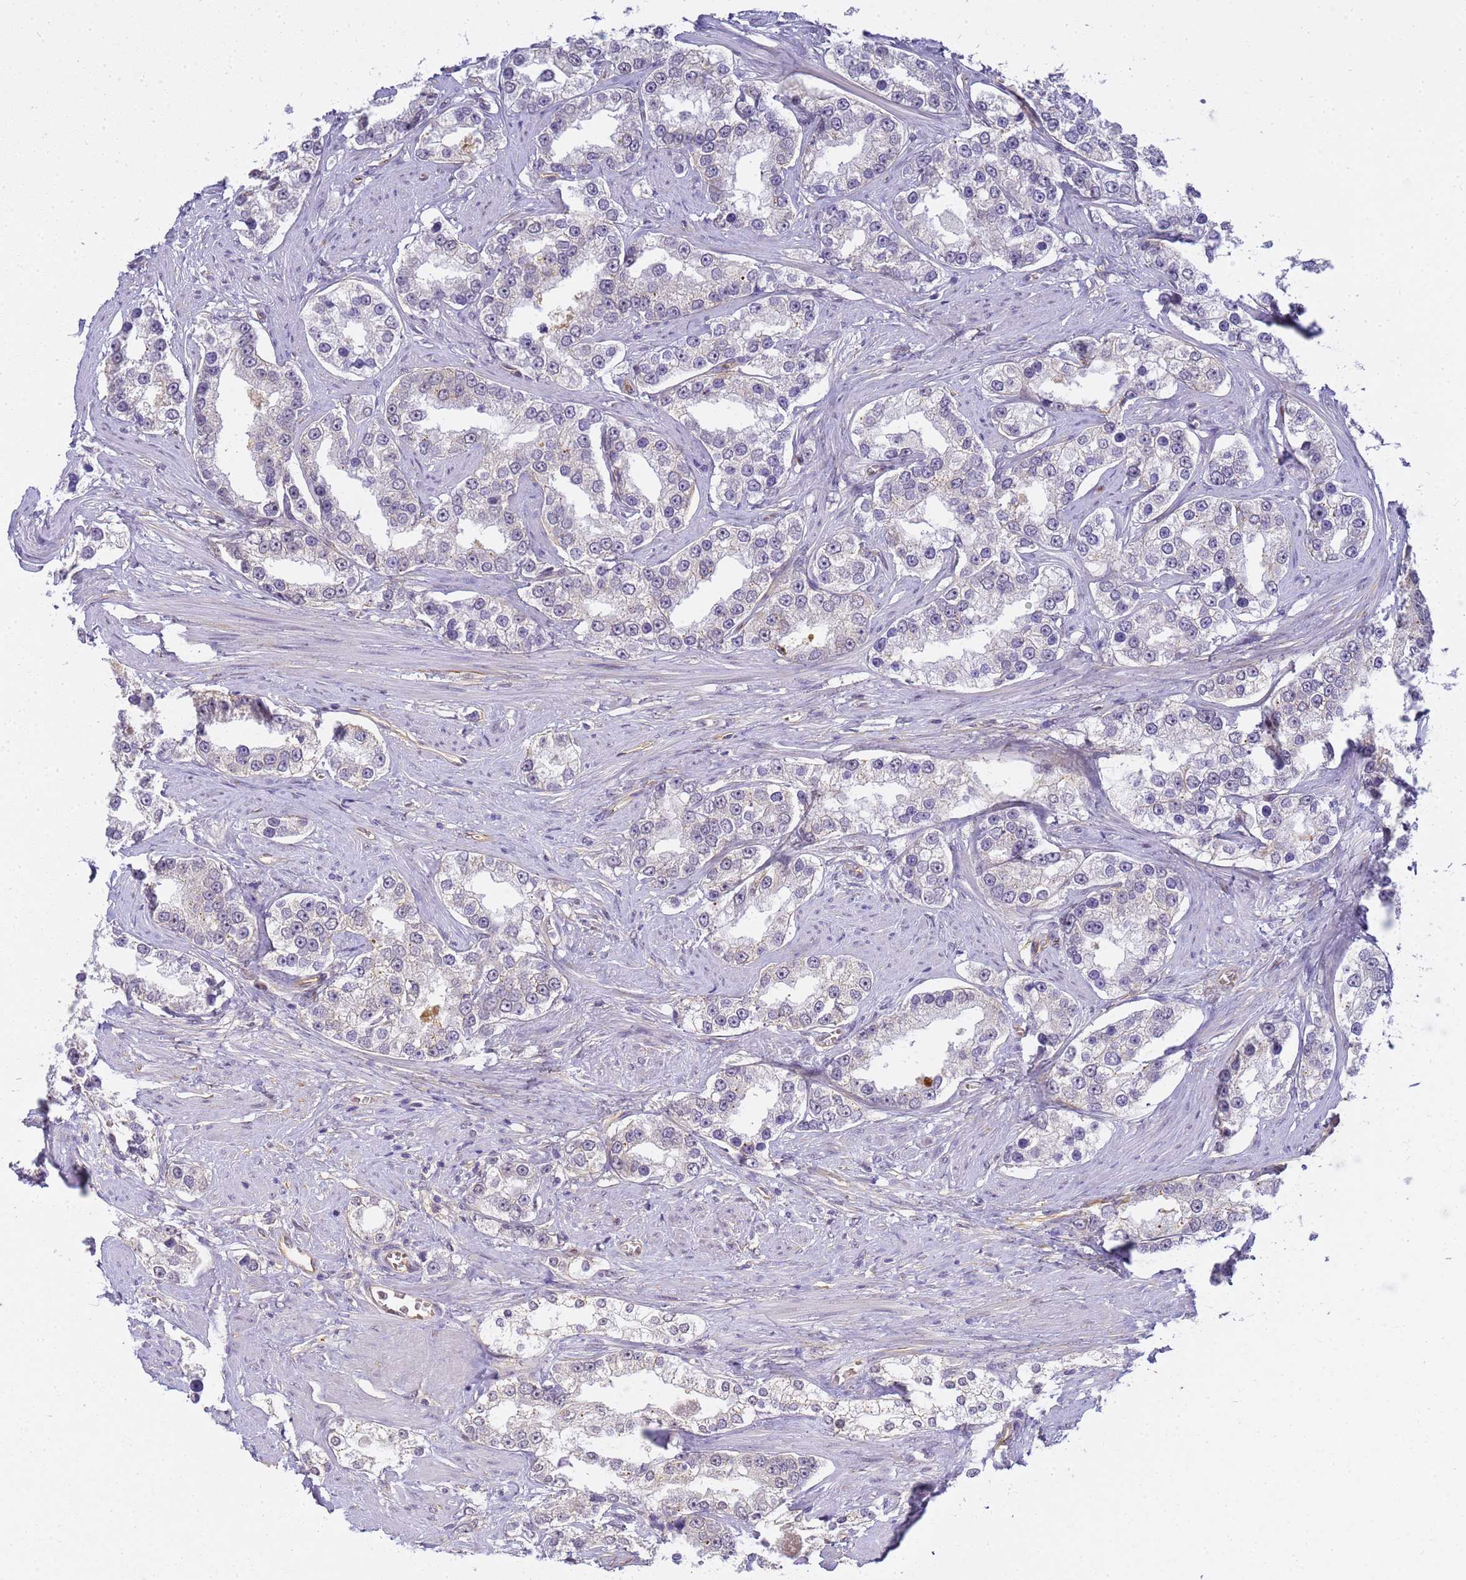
{"staining": {"intensity": "weak", "quantity": "<25%", "location": "cytoplasmic/membranous"}, "tissue": "prostate cancer", "cell_type": "Tumor cells", "image_type": "cancer", "snomed": [{"axis": "morphology", "description": "Normal tissue, NOS"}, {"axis": "morphology", "description": "Adenocarcinoma, High grade"}, {"axis": "topography", "description": "Prostate"}], "caption": "The IHC histopathology image has no significant staining in tumor cells of prostate cancer (adenocarcinoma (high-grade)) tissue.", "gene": "GON4L", "patient": {"sex": "male", "age": 83}}